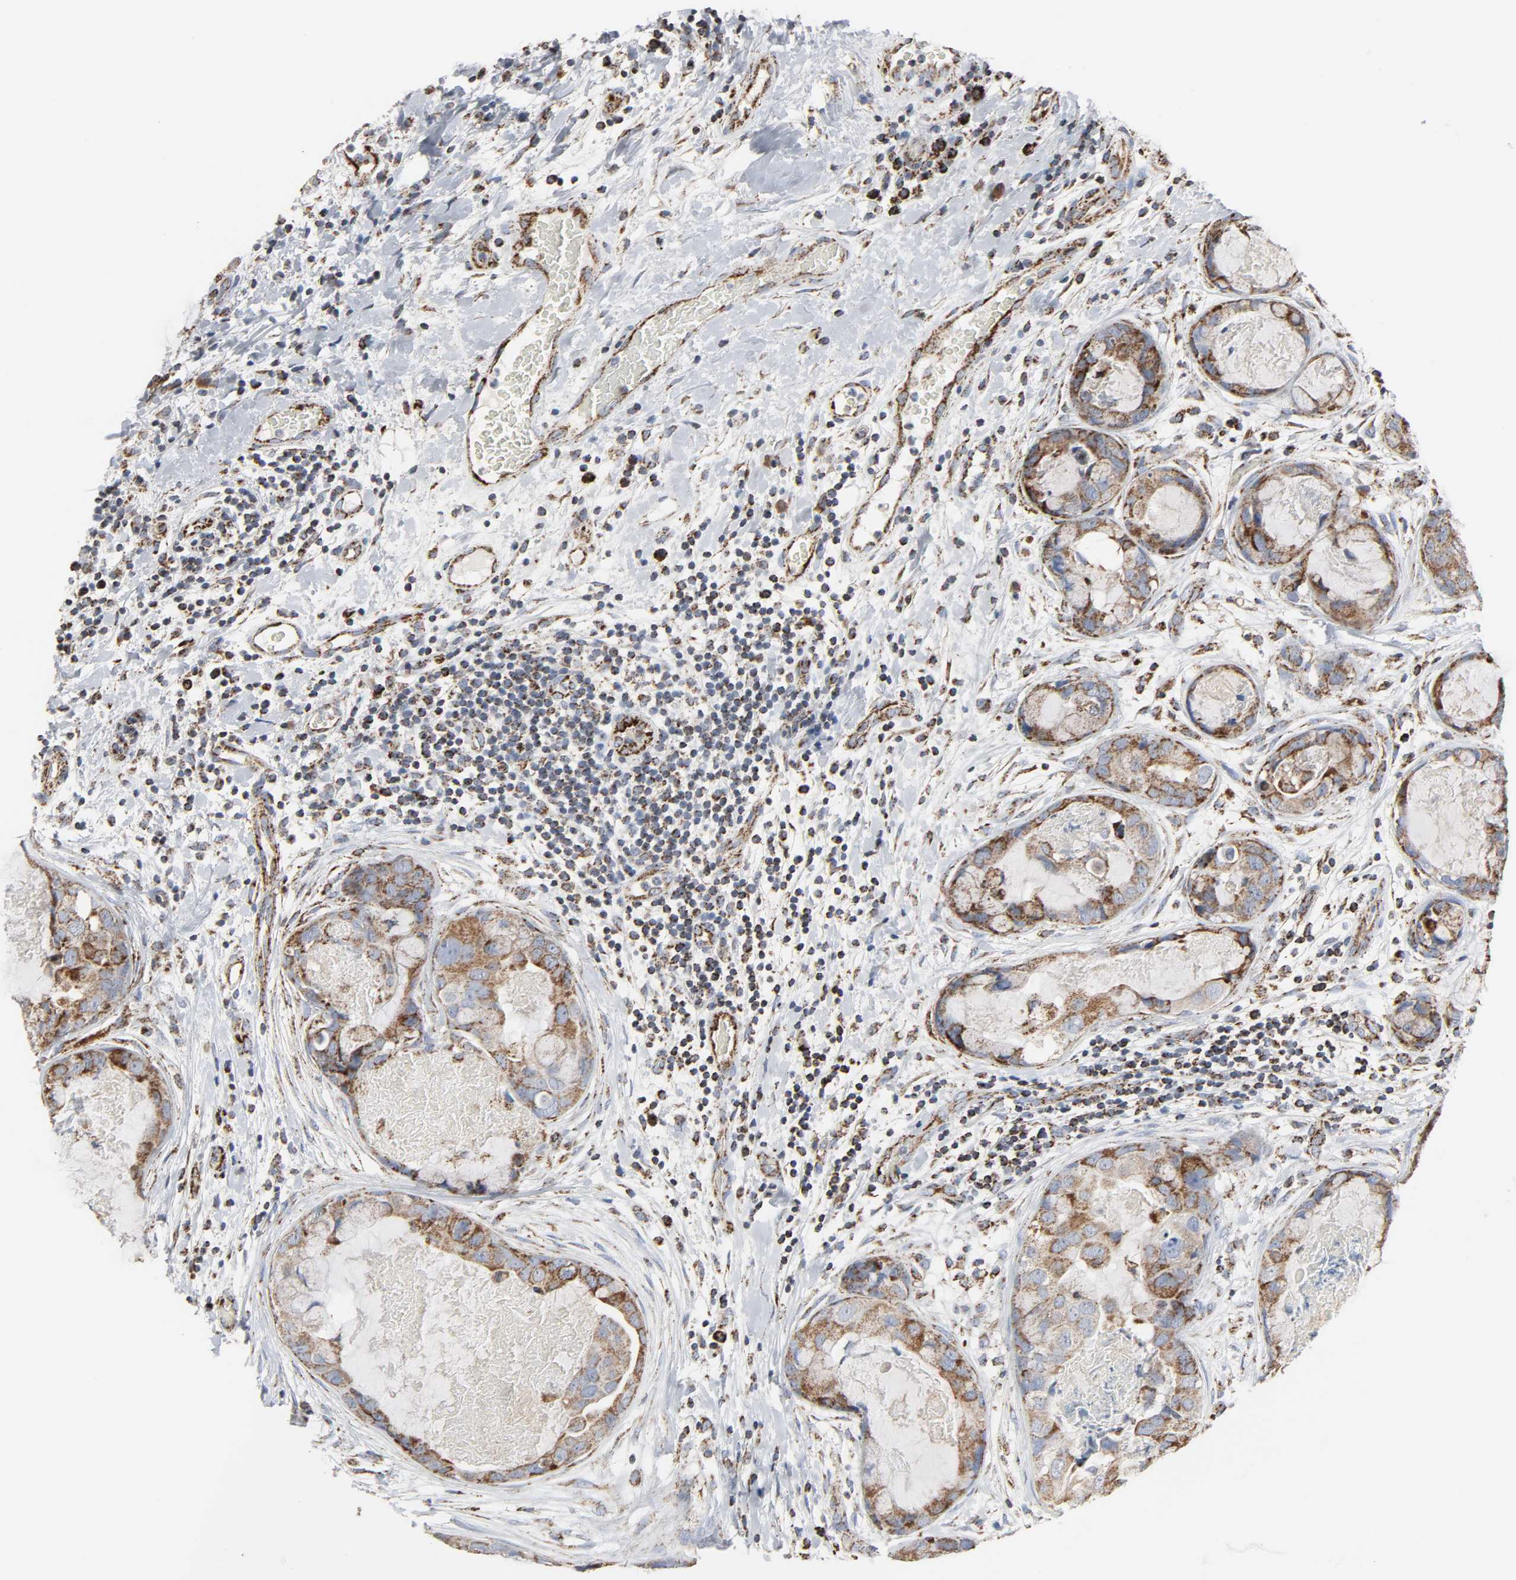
{"staining": {"intensity": "strong", "quantity": ">75%", "location": "cytoplasmic/membranous"}, "tissue": "breast cancer", "cell_type": "Tumor cells", "image_type": "cancer", "snomed": [{"axis": "morphology", "description": "Duct carcinoma"}, {"axis": "topography", "description": "Breast"}], "caption": "Immunohistochemical staining of human invasive ductal carcinoma (breast) reveals high levels of strong cytoplasmic/membranous expression in approximately >75% of tumor cells.", "gene": "ACAT1", "patient": {"sex": "female", "age": 40}}